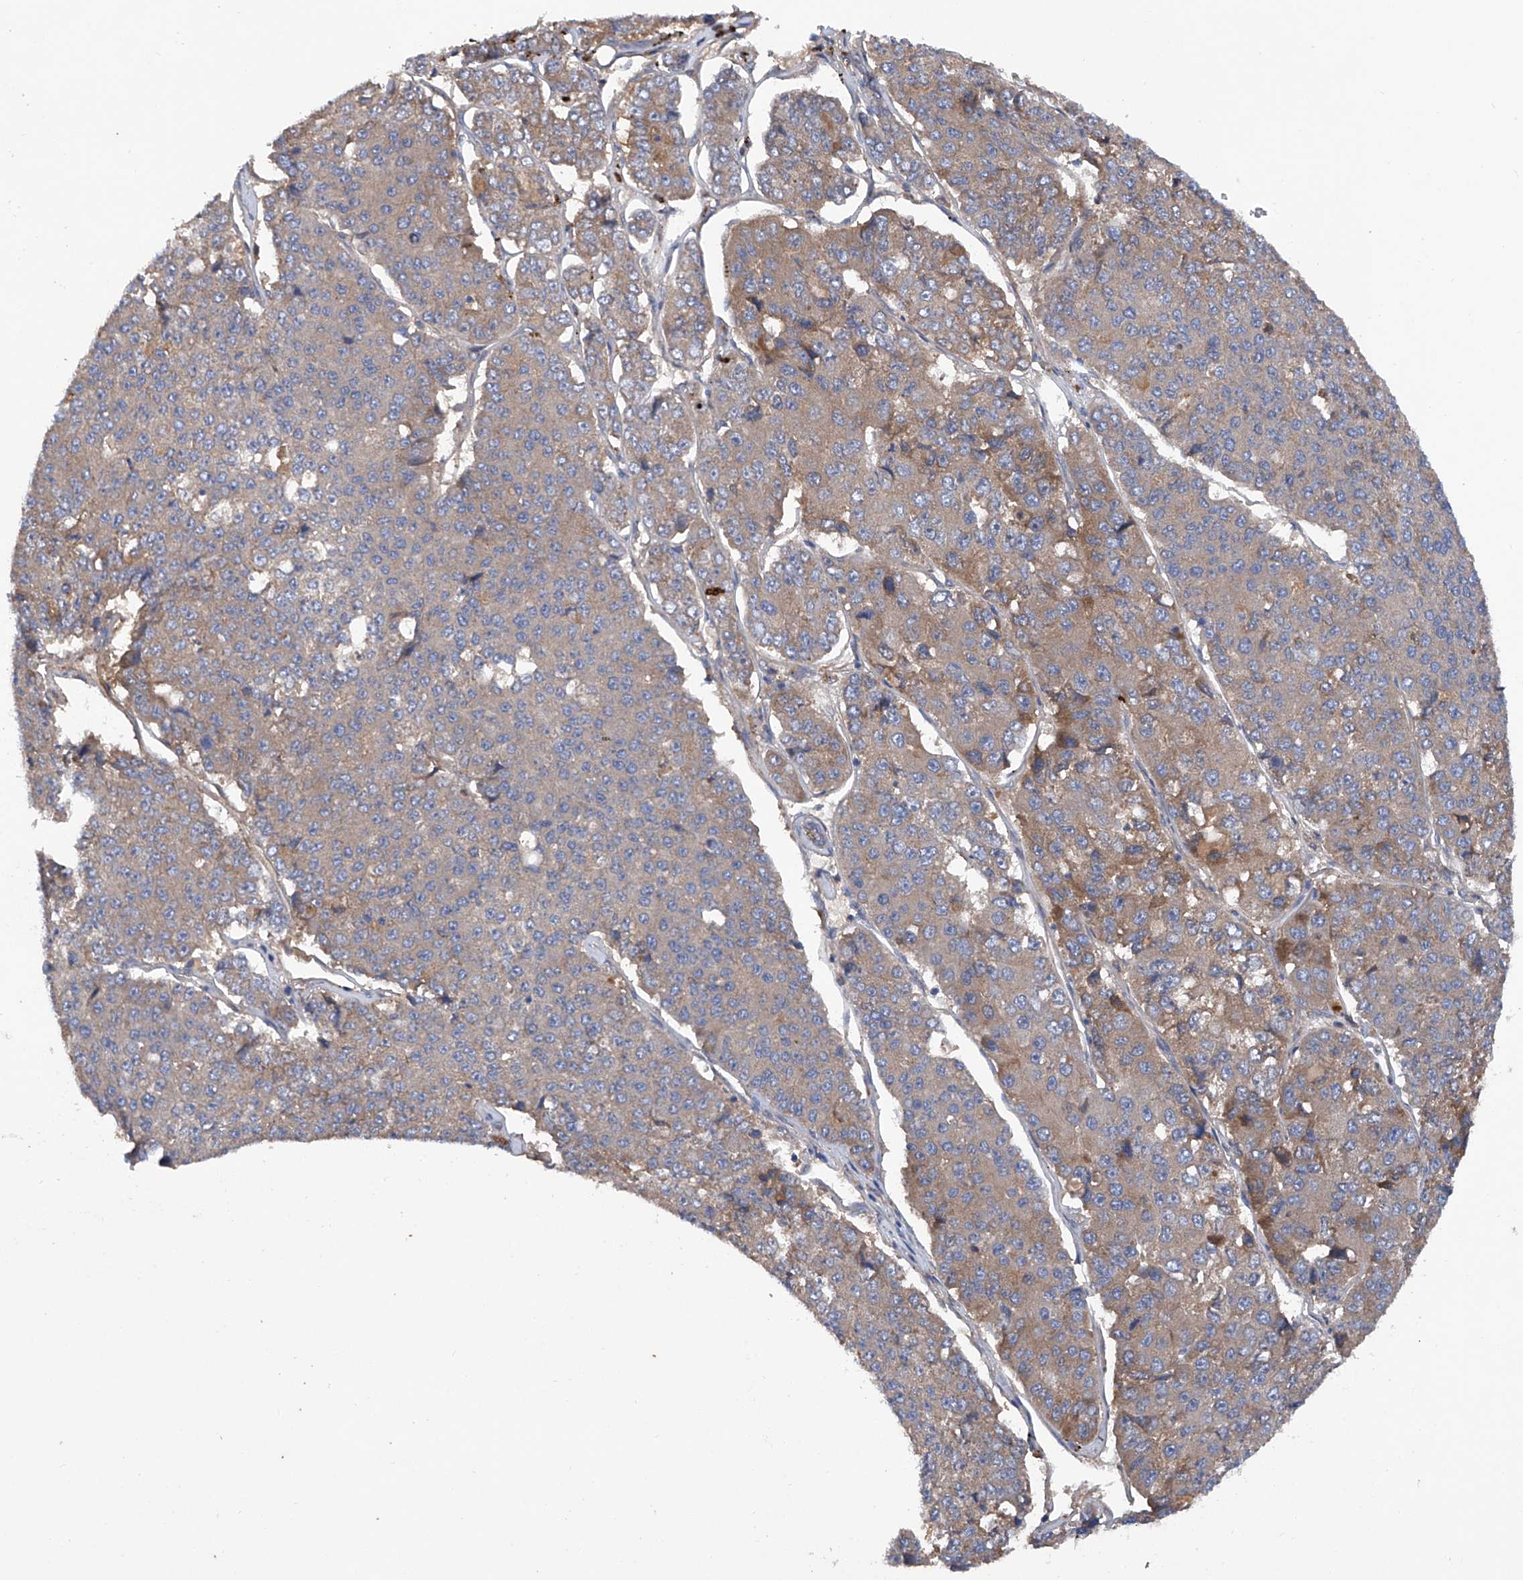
{"staining": {"intensity": "moderate", "quantity": "25%-75%", "location": "cytoplasmic/membranous"}, "tissue": "pancreatic cancer", "cell_type": "Tumor cells", "image_type": "cancer", "snomed": [{"axis": "morphology", "description": "Adenocarcinoma, NOS"}, {"axis": "topography", "description": "Pancreas"}], "caption": "Immunohistochemical staining of pancreatic adenocarcinoma shows medium levels of moderate cytoplasmic/membranous protein staining in about 25%-75% of tumor cells.", "gene": "ASCC3", "patient": {"sex": "male", "age": 50}}